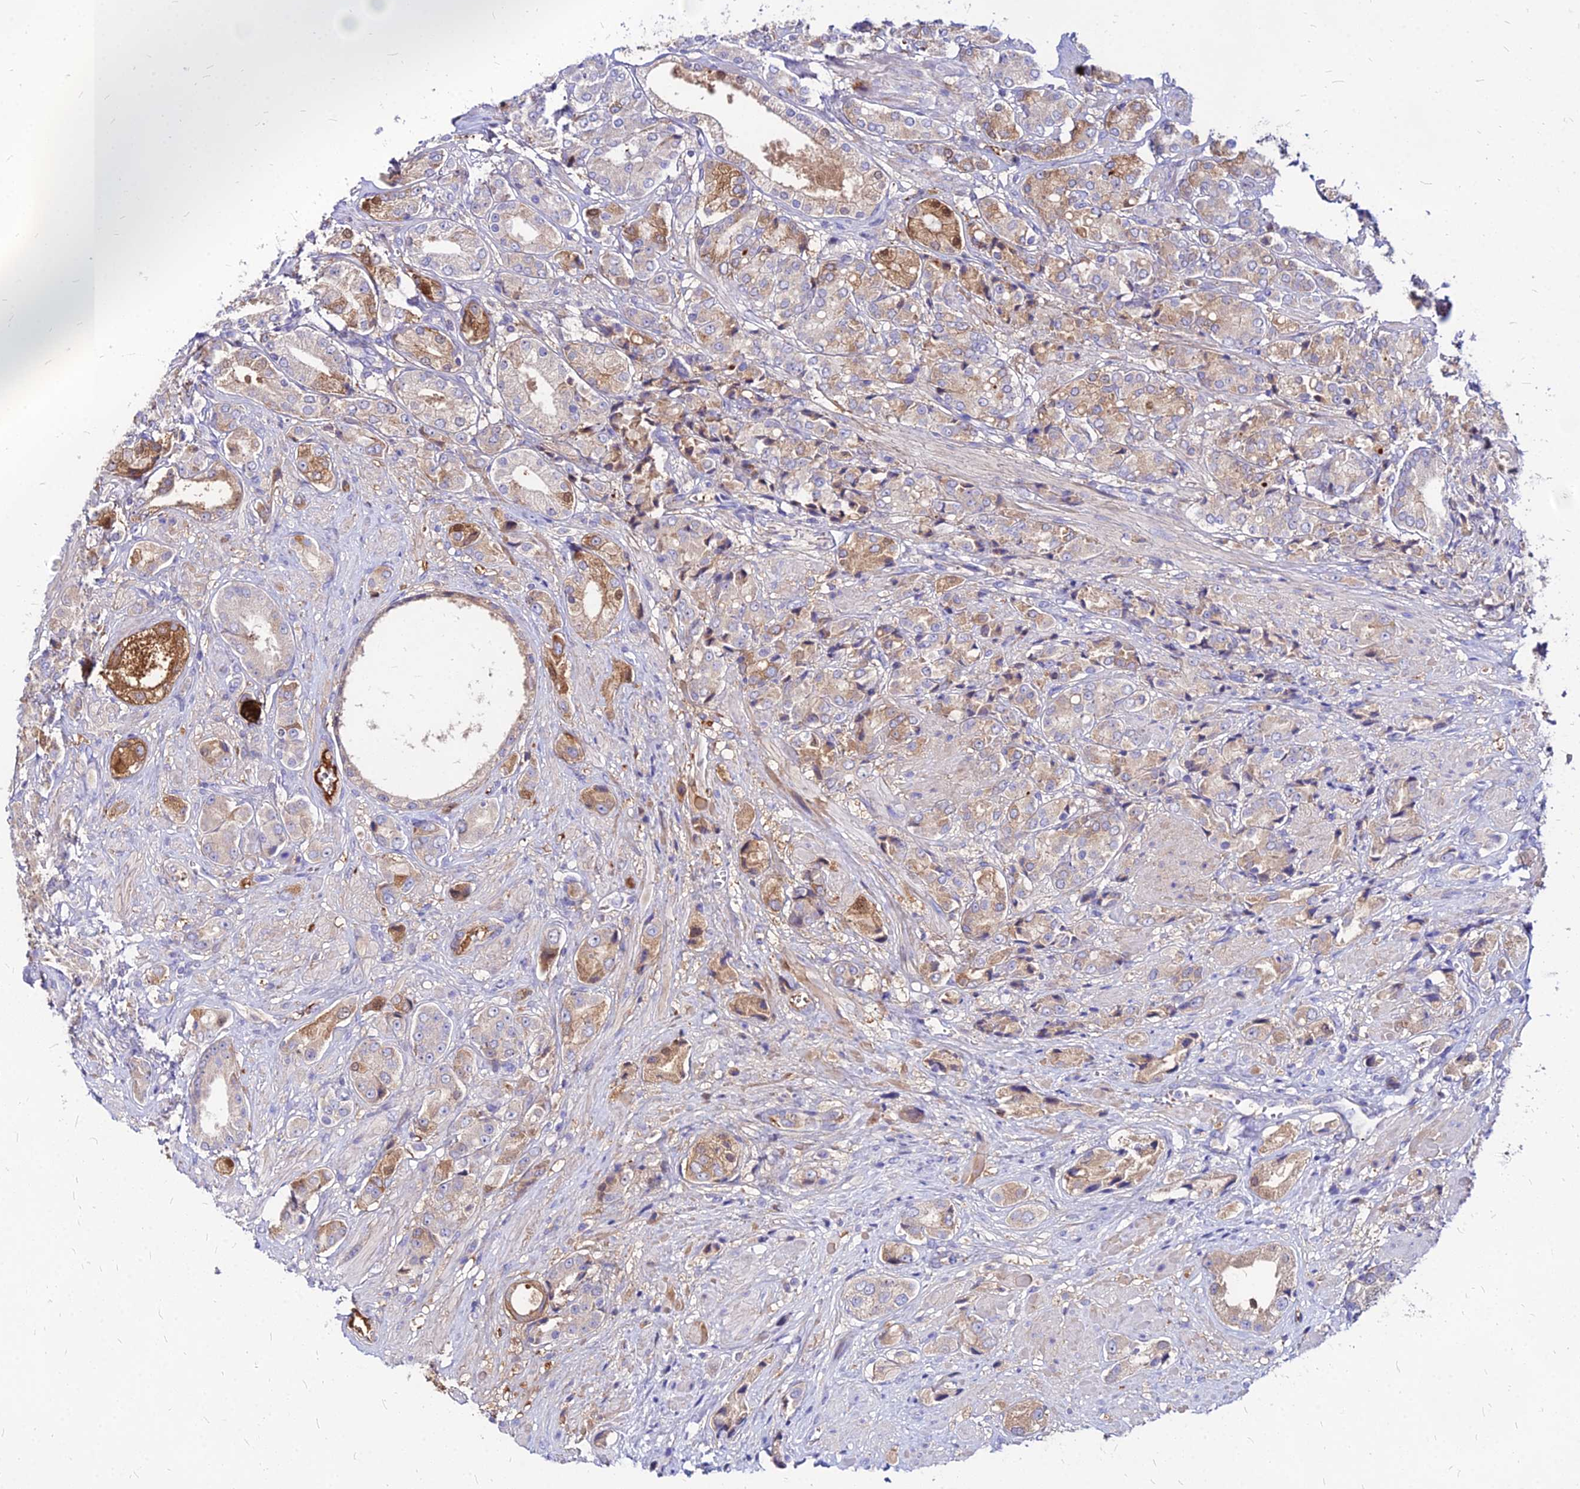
{"staining": {"intensity": "moderate", "quantity": "25%-75%", "location": "cytoplasmic/membranous,nuclear"}, "tissue": "prostate cancer", "cell_type": "Tumor cells", "image_type": "cancer", "snomed": [{"axis": "morphology", "description": "Adenocarcinoma, High grade"}, {"axis": "topography", "description": "Prostate and seminal vesicle, NOS"}], "caption": "High-power microscopy captured an immunohistochemistry (IHC) image of prostate adenocarcinoma (high-grade), revealing moderate cytoplasmic/membranous and nuclear expression in approximately 25%-75% of tumor cells.", "gene": "ACSM6", "patient": {"sex": "male", "age": 64}}